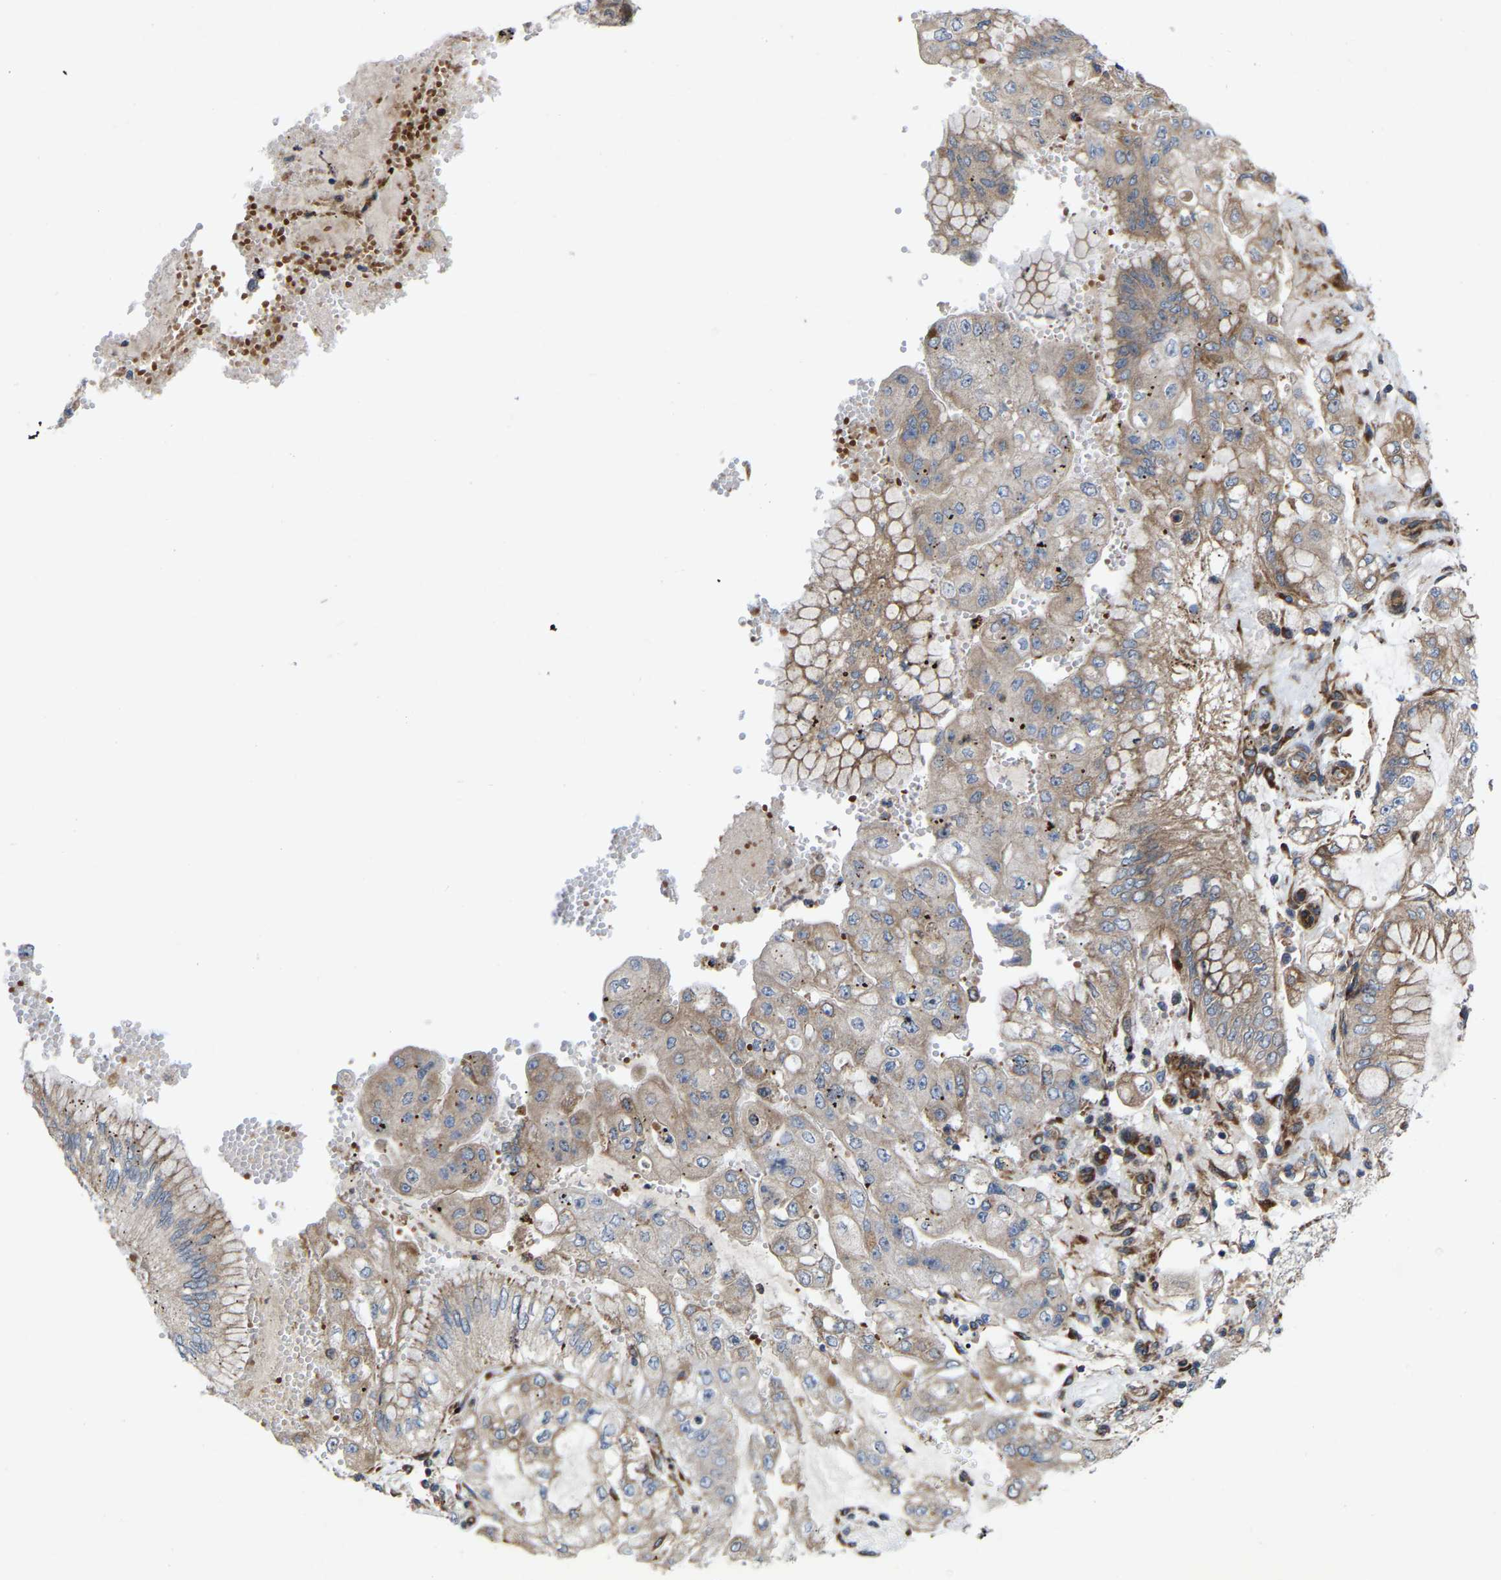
{"staining": {"intensity": "weak", "quantity": ">75%", "location": "cytoplasmic/membranous"}, "tissue": "stomach cancer", "cell_type": "Tumor cells", "image_type": "cancer", "snomed": [{"axis": "morphology", "description": "Adenocarcinoma, NOS"}, {"axis": "topography", "description": "Stomach"}], "caption": "High-magnification brightfield microscopy of adenocarcinoma (stomach) stained with DAB (3,3'-diaminobenzidine) (brown) and counterstained with hematoxylin (blue). tumor cells exhibit weak cytoplasmic/membranous expression is present in approximately>75% of cells.", "gene": "TOR1B", "patient": {"sex": "male", "age": 76}}